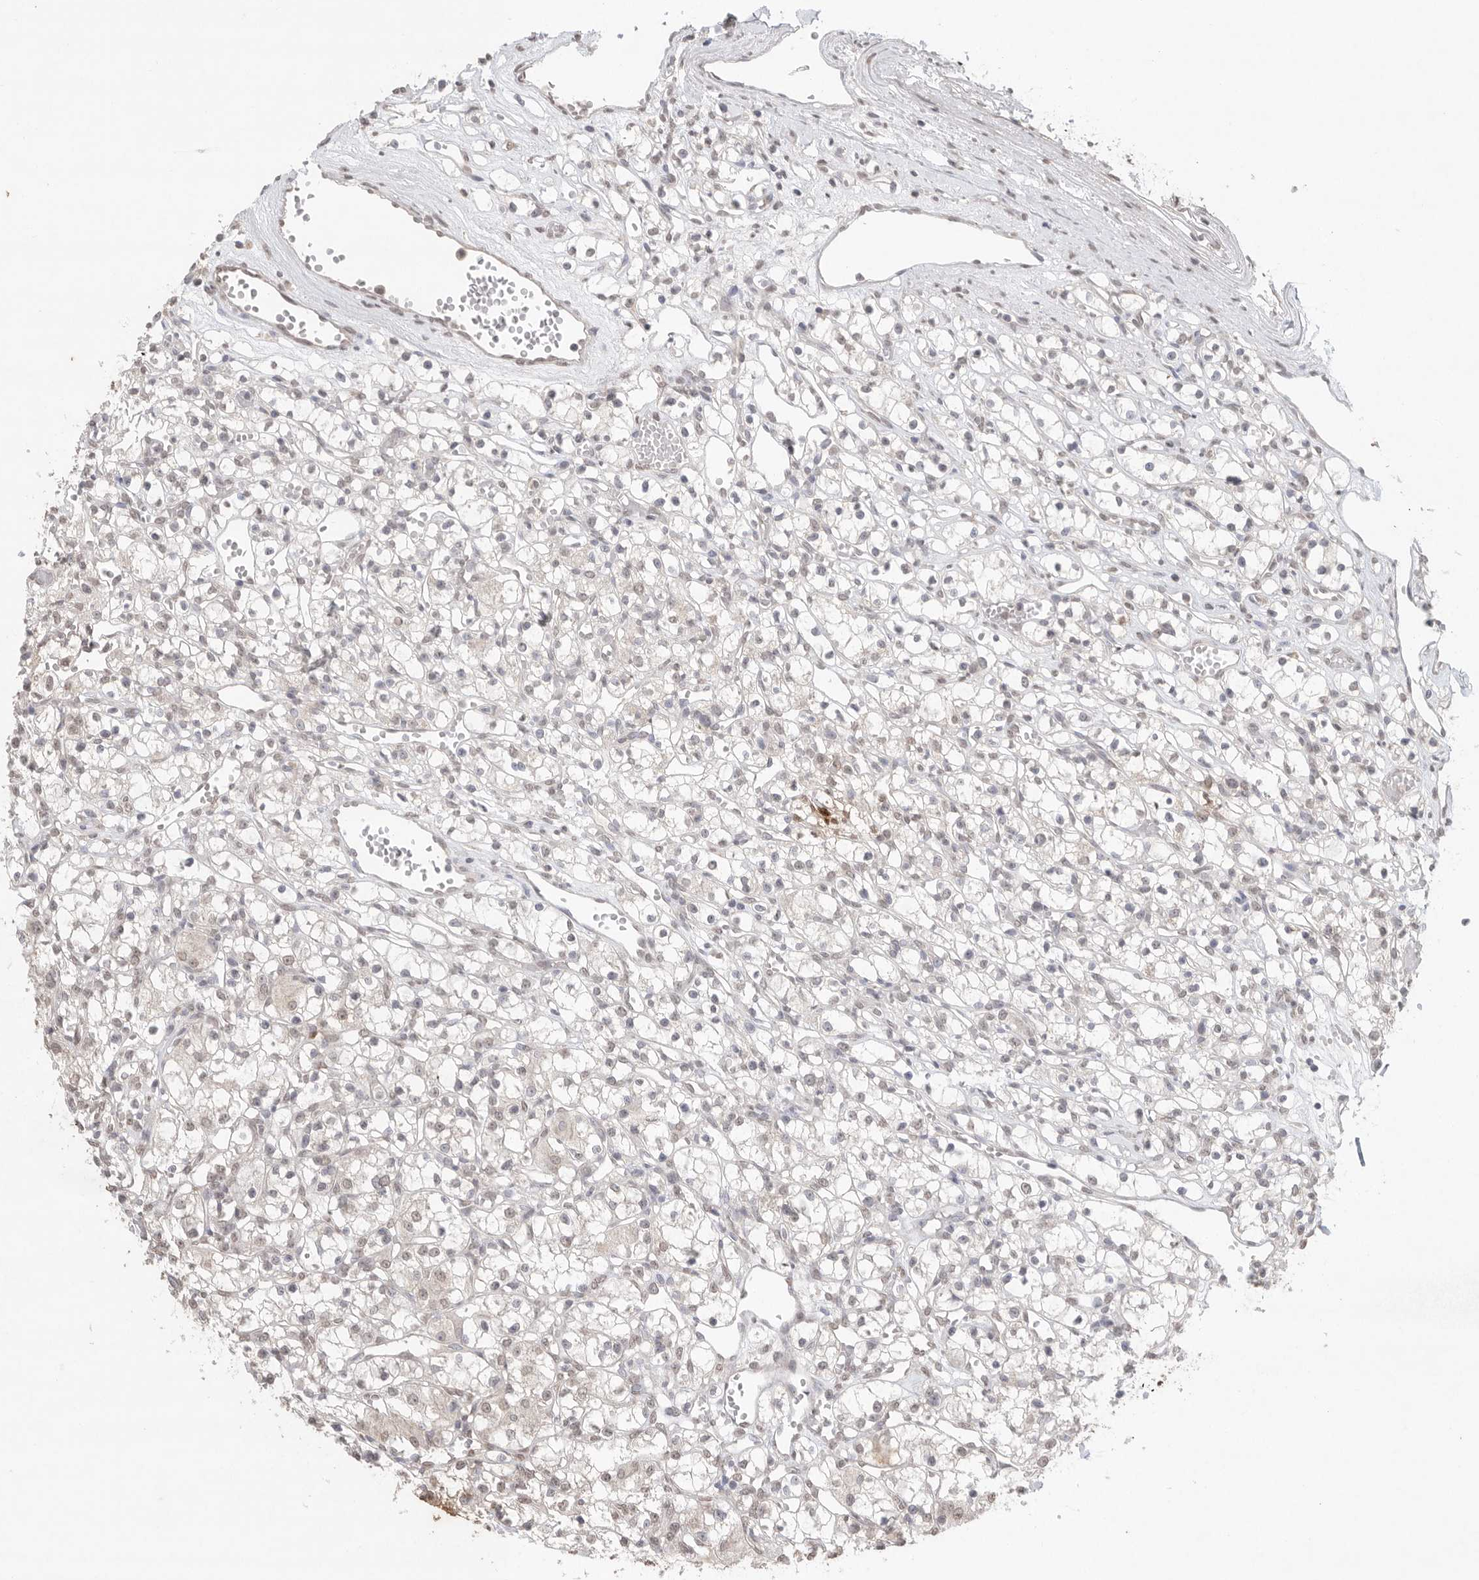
{"staining": {"intensity": "negative", "quantity": "none", "location": "none"}, "tissue": "renal cancer", "cell_type": "Tumor cells", "image_type": "cancer", "snomed": [{"axis": "morphology", "description": "Adenocarcinoma, NOS"}, {"axis": "topography", "description": "Kidney"}], "caption": "This image is of adenocarcinoma (renal) stained with immunohistochemistry (IHC) to label a protein in brown with the nuclei are counter-stained blue. There is no expression in tumor cells.", "gene": "KLK5", "patient": {"sex": "female", "age": 59}}